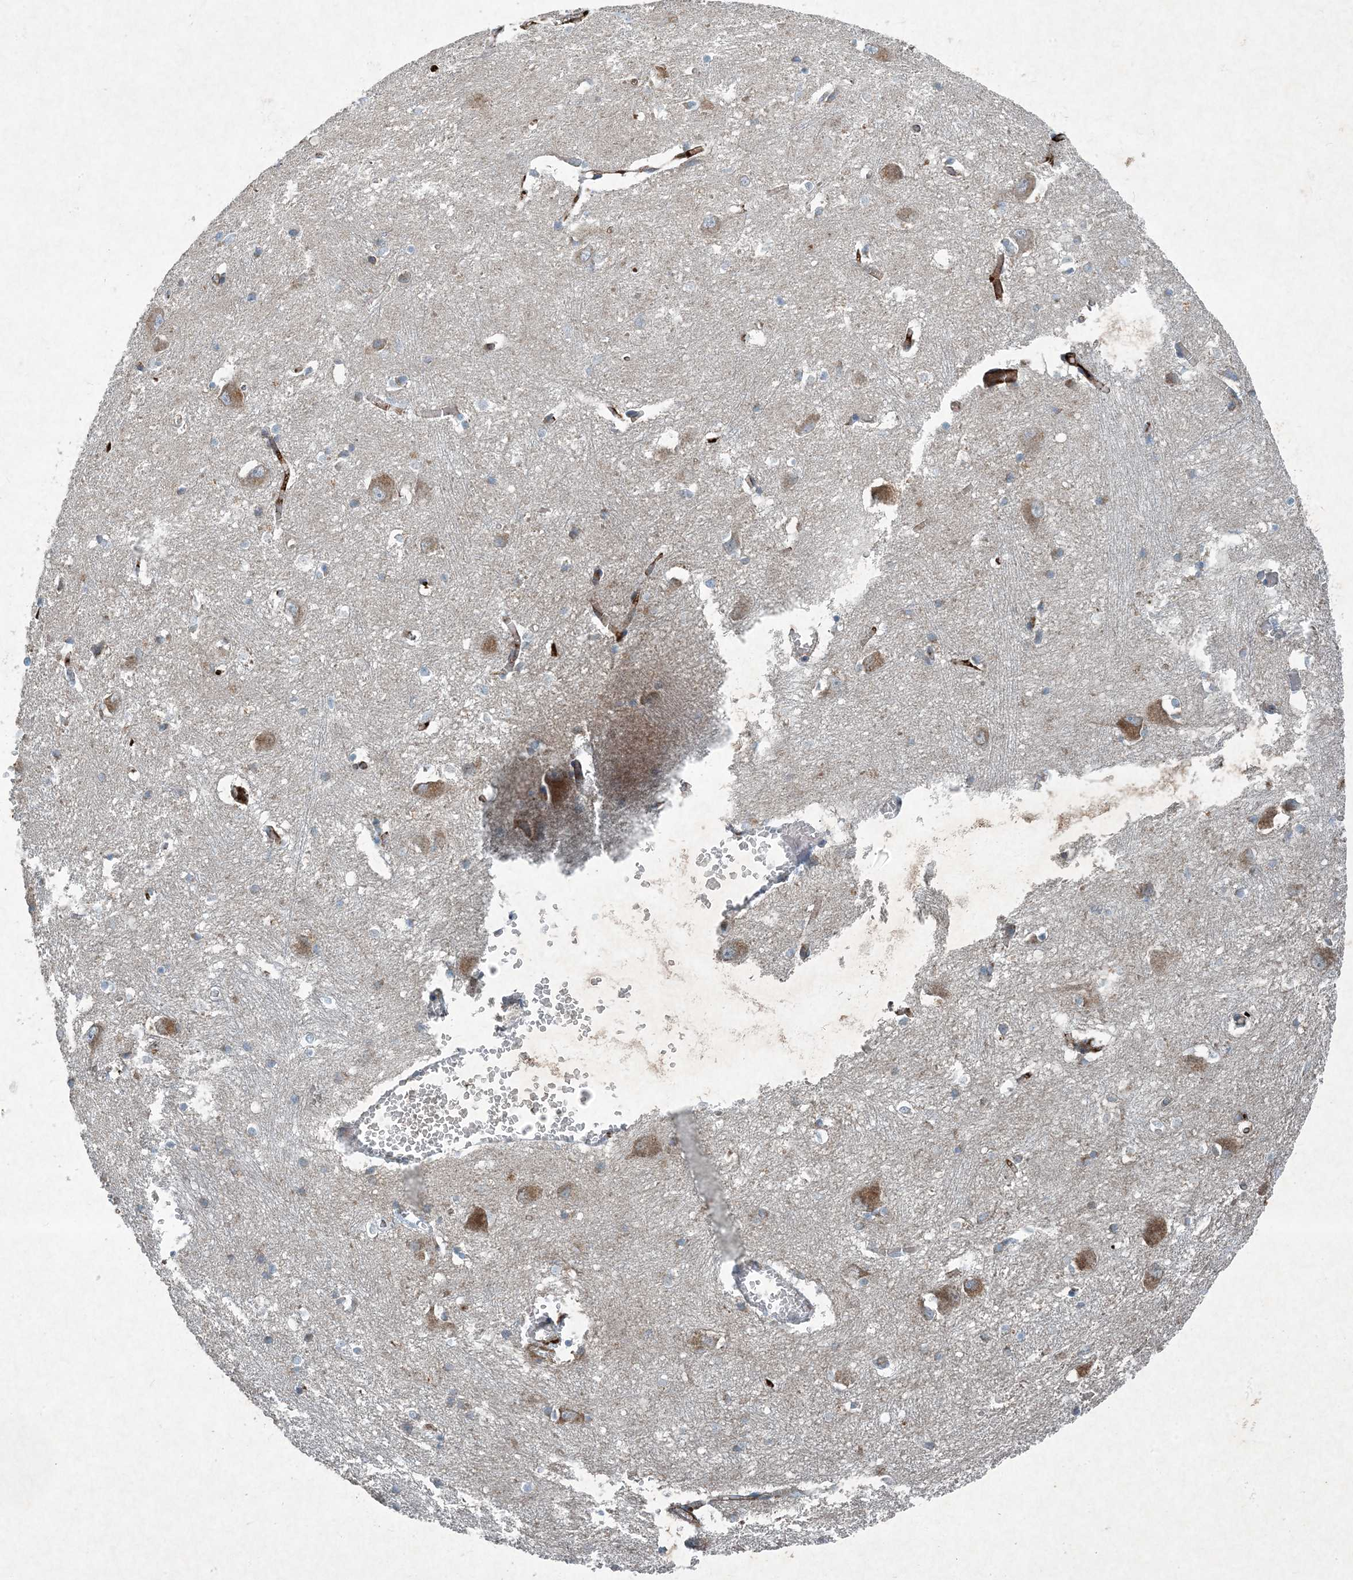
{"staining": {"intensity": "weak", "quantity": "<25%", "location": "cytoplasmic/membranous"}, "tissue": "caudate", "cell_type": "Glial cells", "image_type": "normal", "snomed": [{"axis": "morphology", "description": "Normal tissue, NOS"}, {"axis": "topography", "description": "Lateral ventricle wall"}], "caption": "Protein analysis of unremarkable caudate displays no significant positivity in glial cells. (Brightfield microscopy of DAB immunohistochemistry (IHC) at high magnification).", "gene": "APOM", "patient": {"sex": "male", "age": 37}}